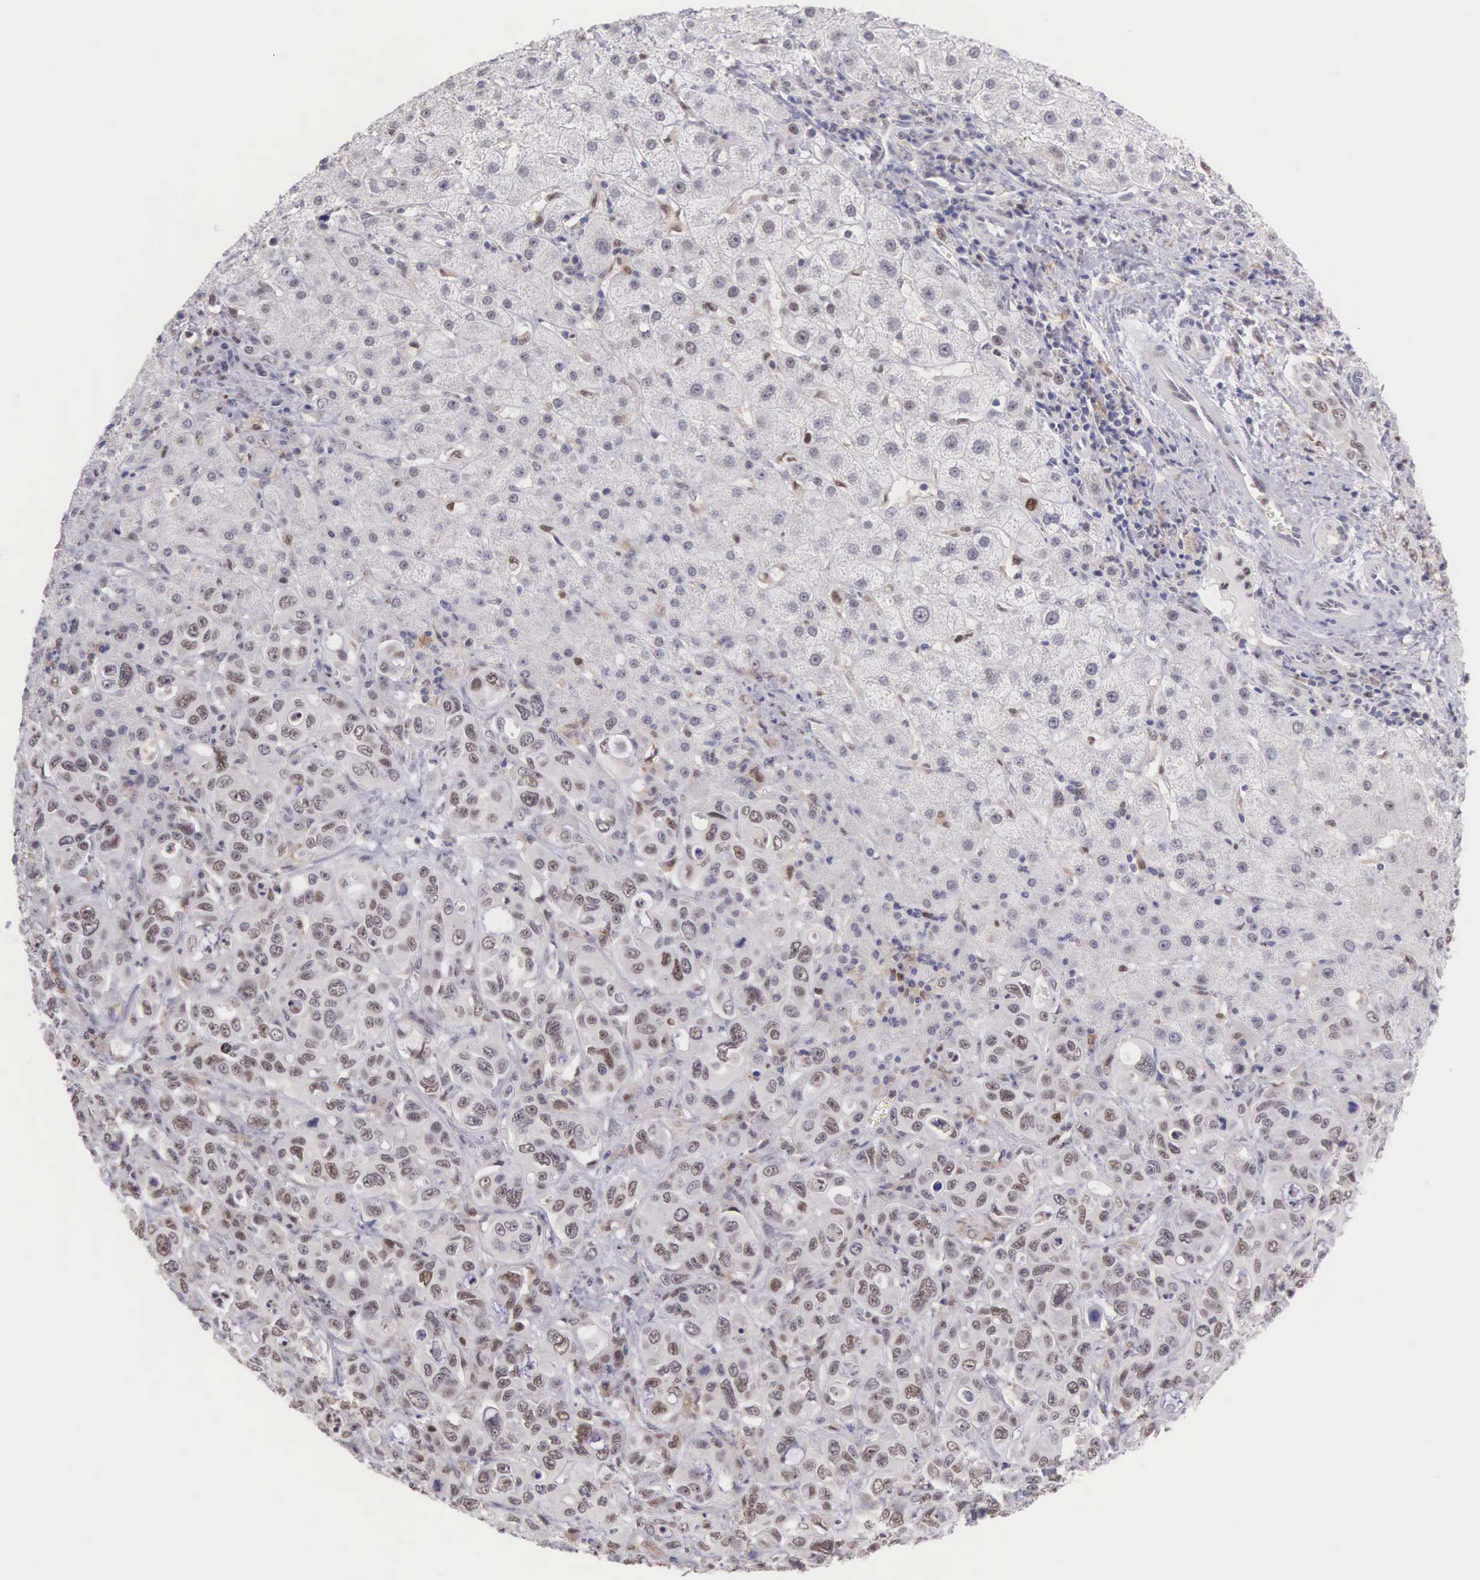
{"staining": {"intensity": "weak", "quantity": "25%-75%", "location": "nuclear"}, "tissue": "liver cancer", "cell_type": "Tumor cells", "image_type": "cancer", "snomed": [{"axis": "morphology", "description": "Cholangiocarcinoma"}, {"axis": "topography", "description": "Liver"}], "caption": "This photomicrograph exhibits liver cancer (cholangiocarcinoma) stained with IHC to label a protein in brown. The nuclear of tumor cells show weak positivity for the protein. Nuclei are counter-stained blue.", "gene": "GRK3", "patient": {"sex": "female", "age": 79}}